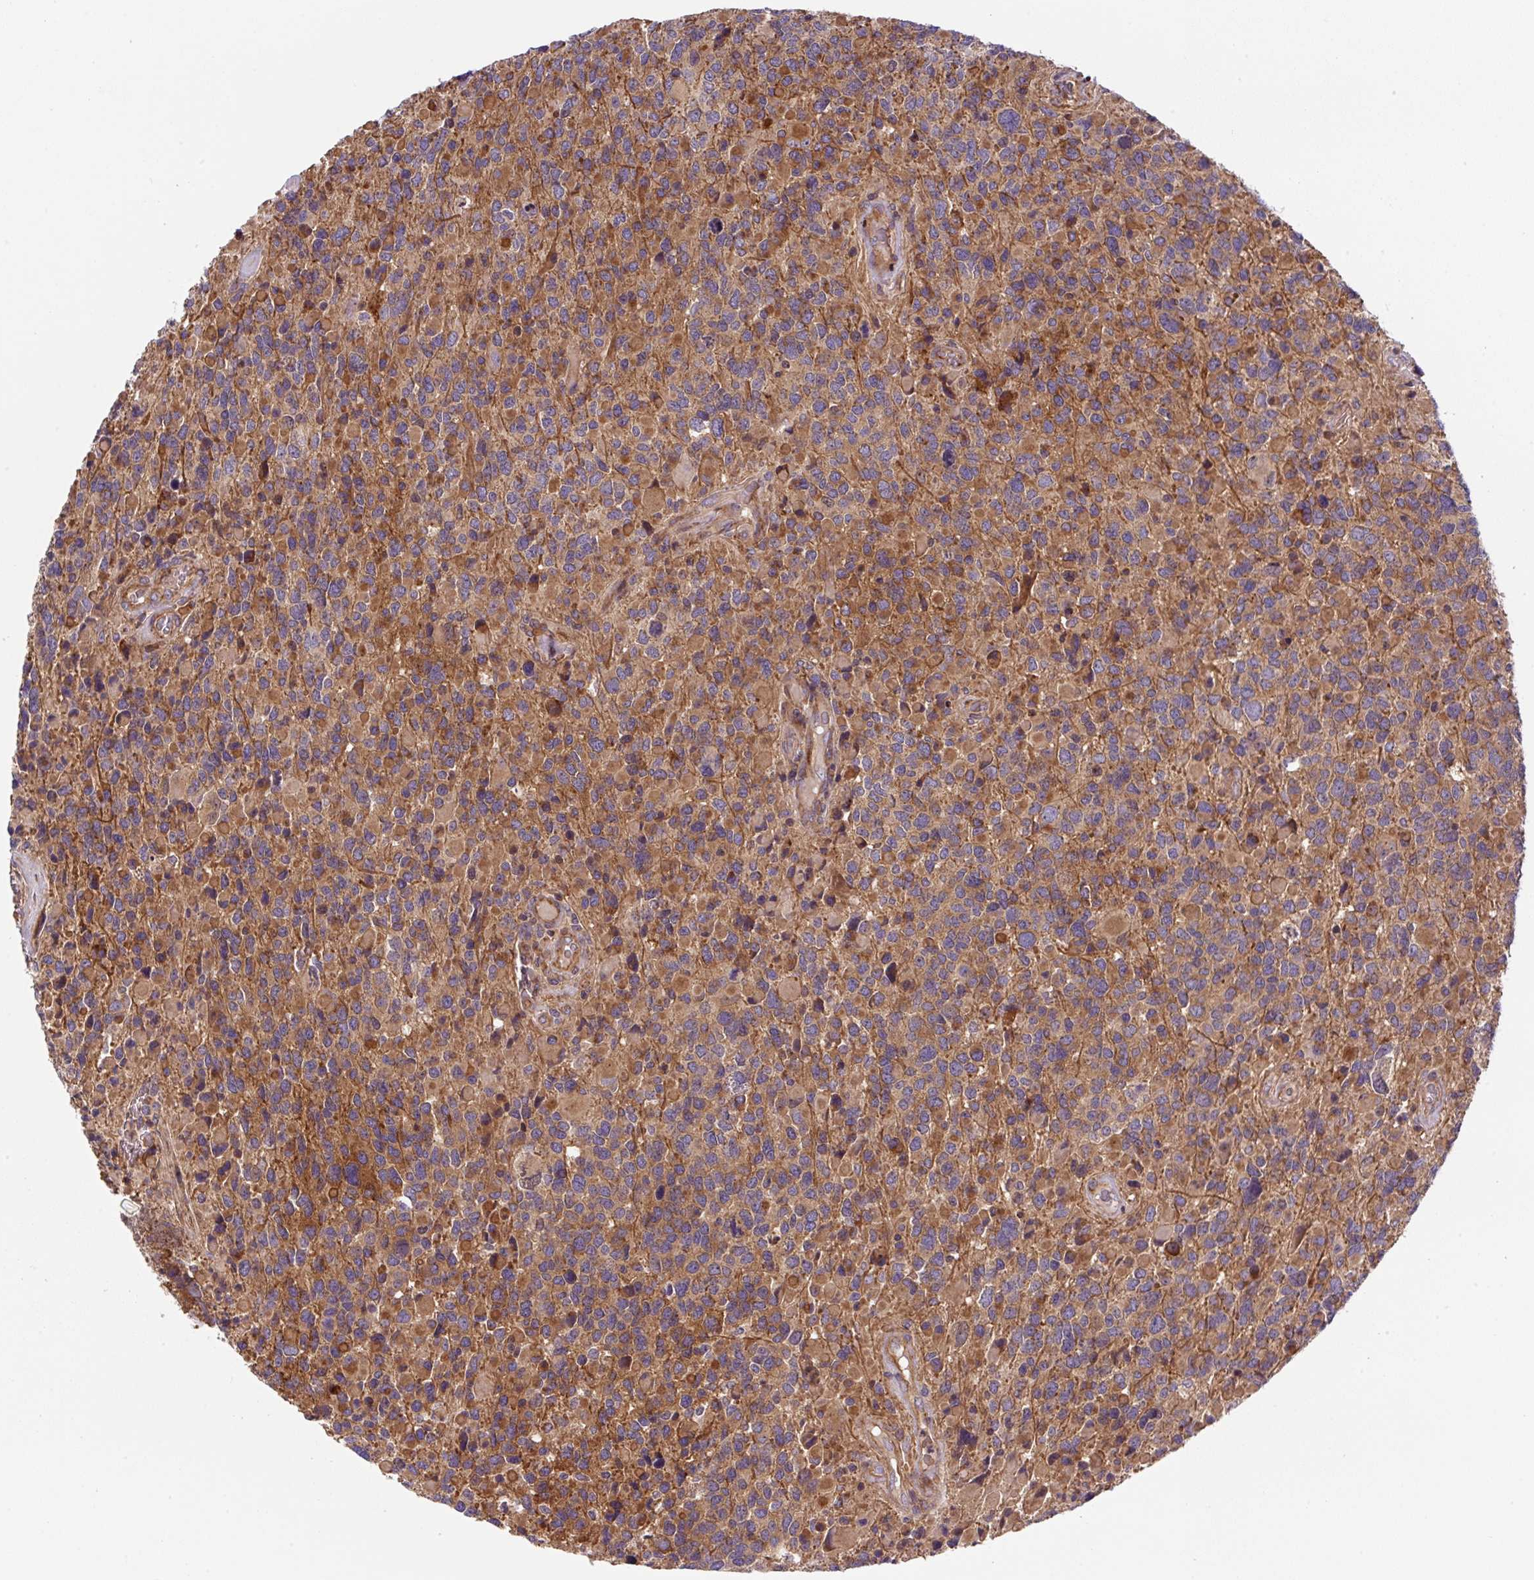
{"staining": {"intensity": "moderate", "quantity": "25%-75%", "location": "cytoplasmic/membranous"}, "tissue": "glioma", "cell_type": "Tumor cells", "image_type": "cancer", "snomed": [{"axis": "morphology", "description": "Glioma, malignant, High grade"}, {"axis": "topography", "description": "Brain"}], "caption": "Protein staining of malignant high-grade glioma tissue displays moderate cytoplasmic/membranous staining in about 25%-75% of tumor cells. Using DAB (brown) and hematoxylin (blue) stains, captured at high magnification using brightfield microscopy.", "gene": "APOBEC3D", "patient": {"sex": "female", "age": 40}}